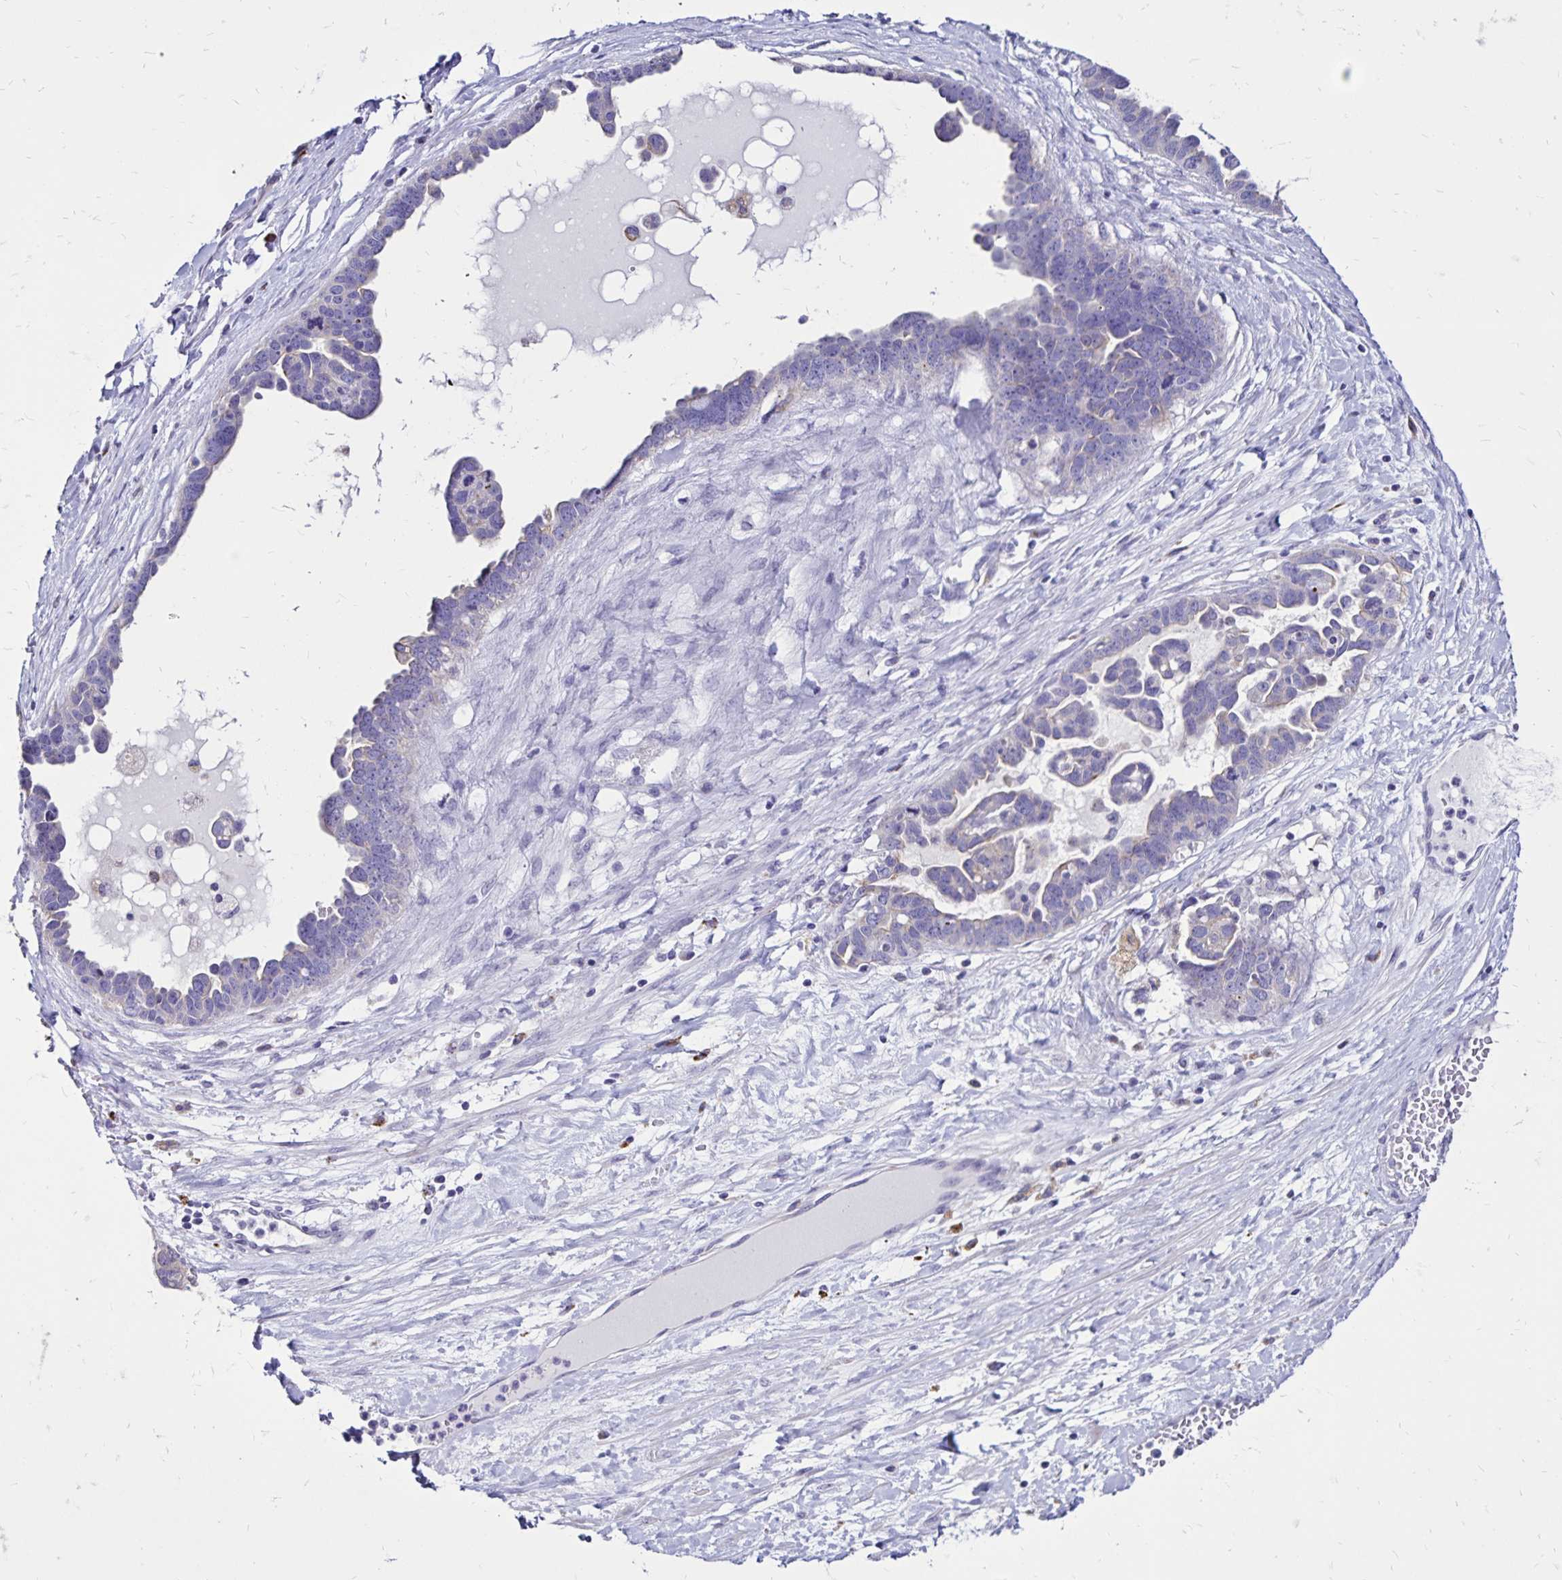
{"staining": {"intensity": "negative", "quantity": "none", "location": "none"}, "tissue": "ovarian cancer", "cell_type": "Tumor cells", "image_type": "cancer", "snomed": [{"axis": "morphology", "description": "Cystadenocarcinoma, serous, NOS"}, {"axis": "topography", "description": "Ovary"}], "caption": "Tumor cells are negative for protein expression in human serous cystadenocarcinoma (ovarian). (DAB (3,3'-diaminobenzidine) immunohistochemistry with hematoxylin counter stain).", "gene": "EVPL", "patient": {"sex": "female", "age": 54}}